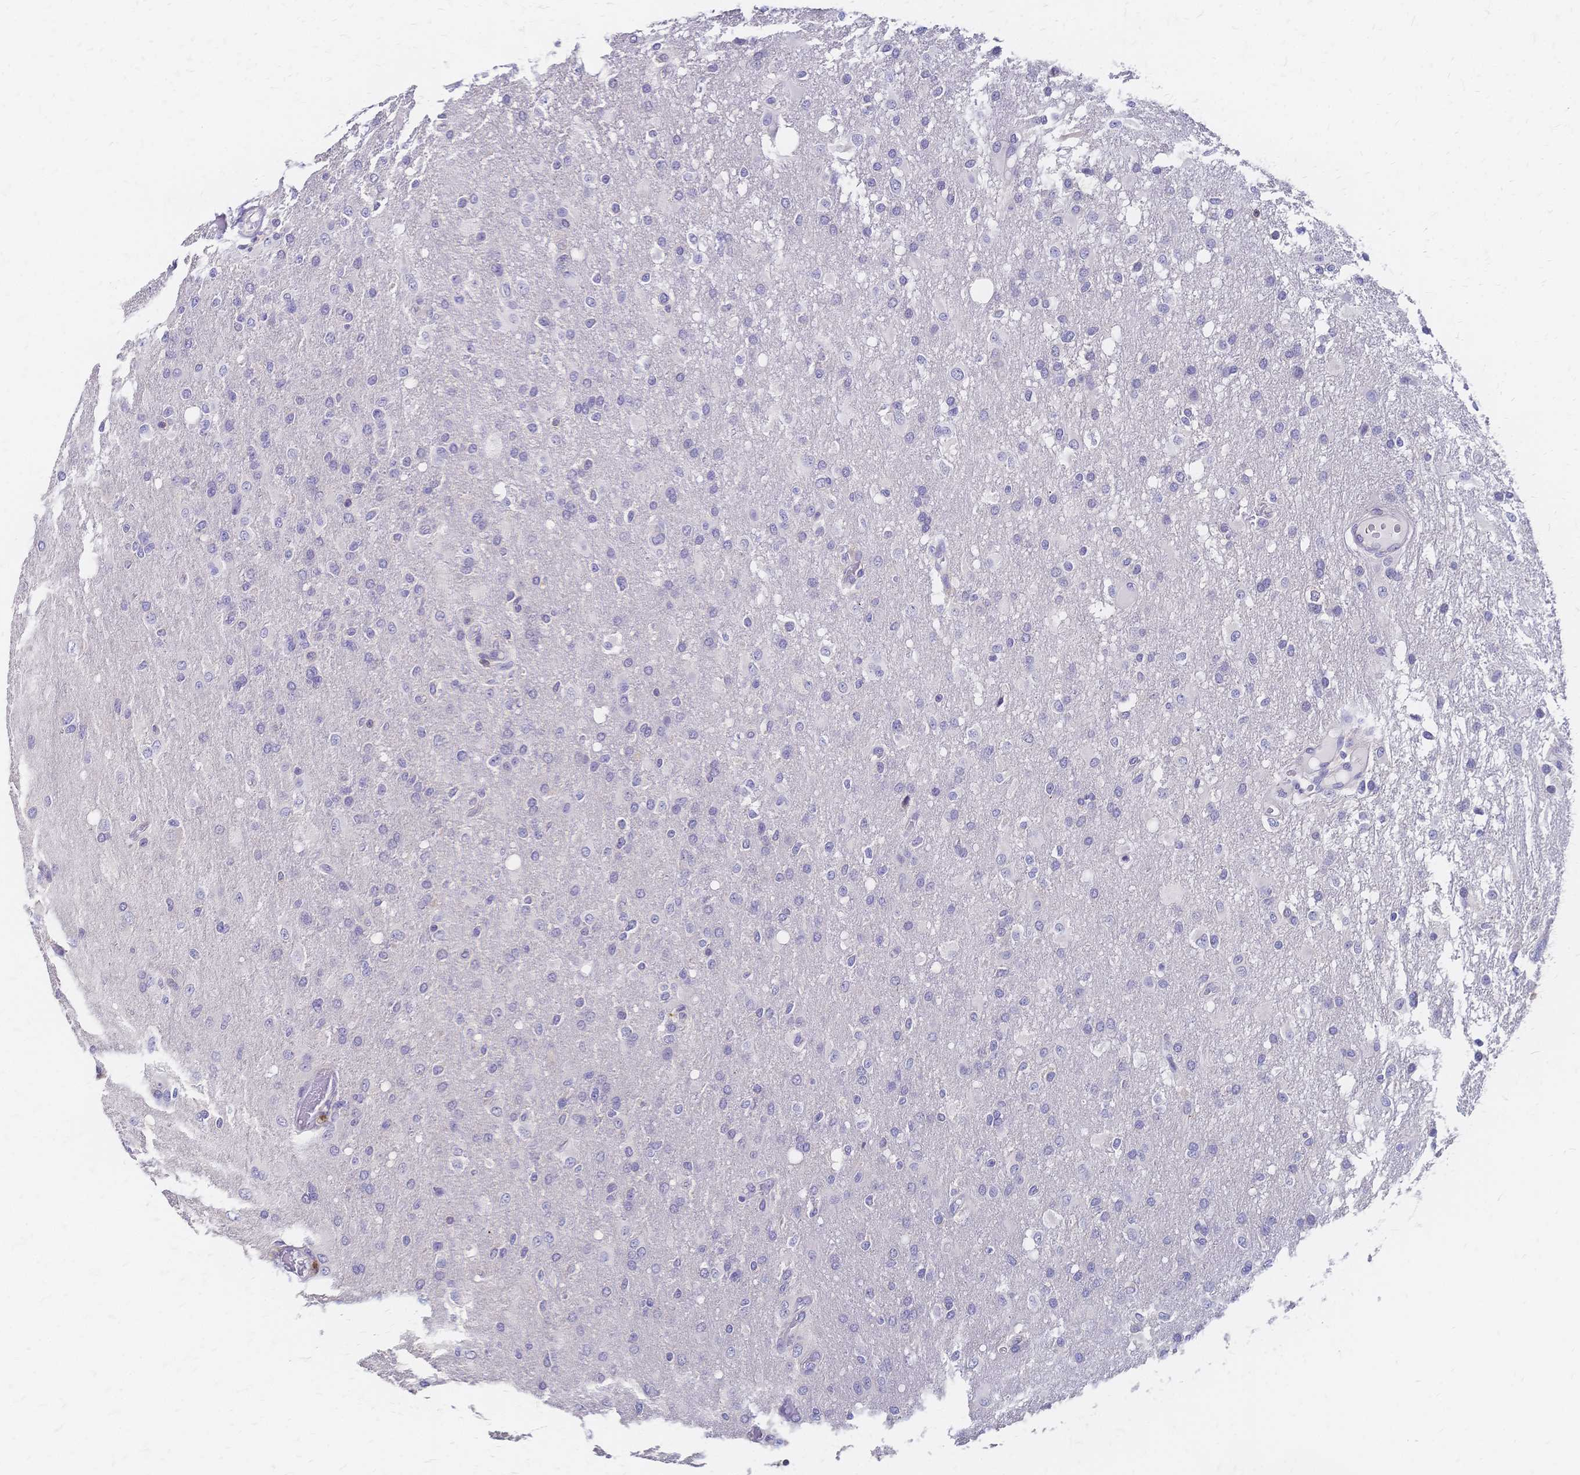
{"staining": {"intensity": "negative", "quantity": "none", "location": "none"}, "tissue": "glioma", "cell_type": "Tumor cells", "image_type": "cancer", "snomed": [{"axis": "morphology", "description": "Glioma, malignant, High grade"}, {"axis": "topography", "description": "Brain"}], "caption": "Human glioma stained for a protein using immunohistochemistry (IHC) demonstrates no positivity in tumor cells.", "gene": "DTNB", "patient": {"sex": "male", "age": 53}}